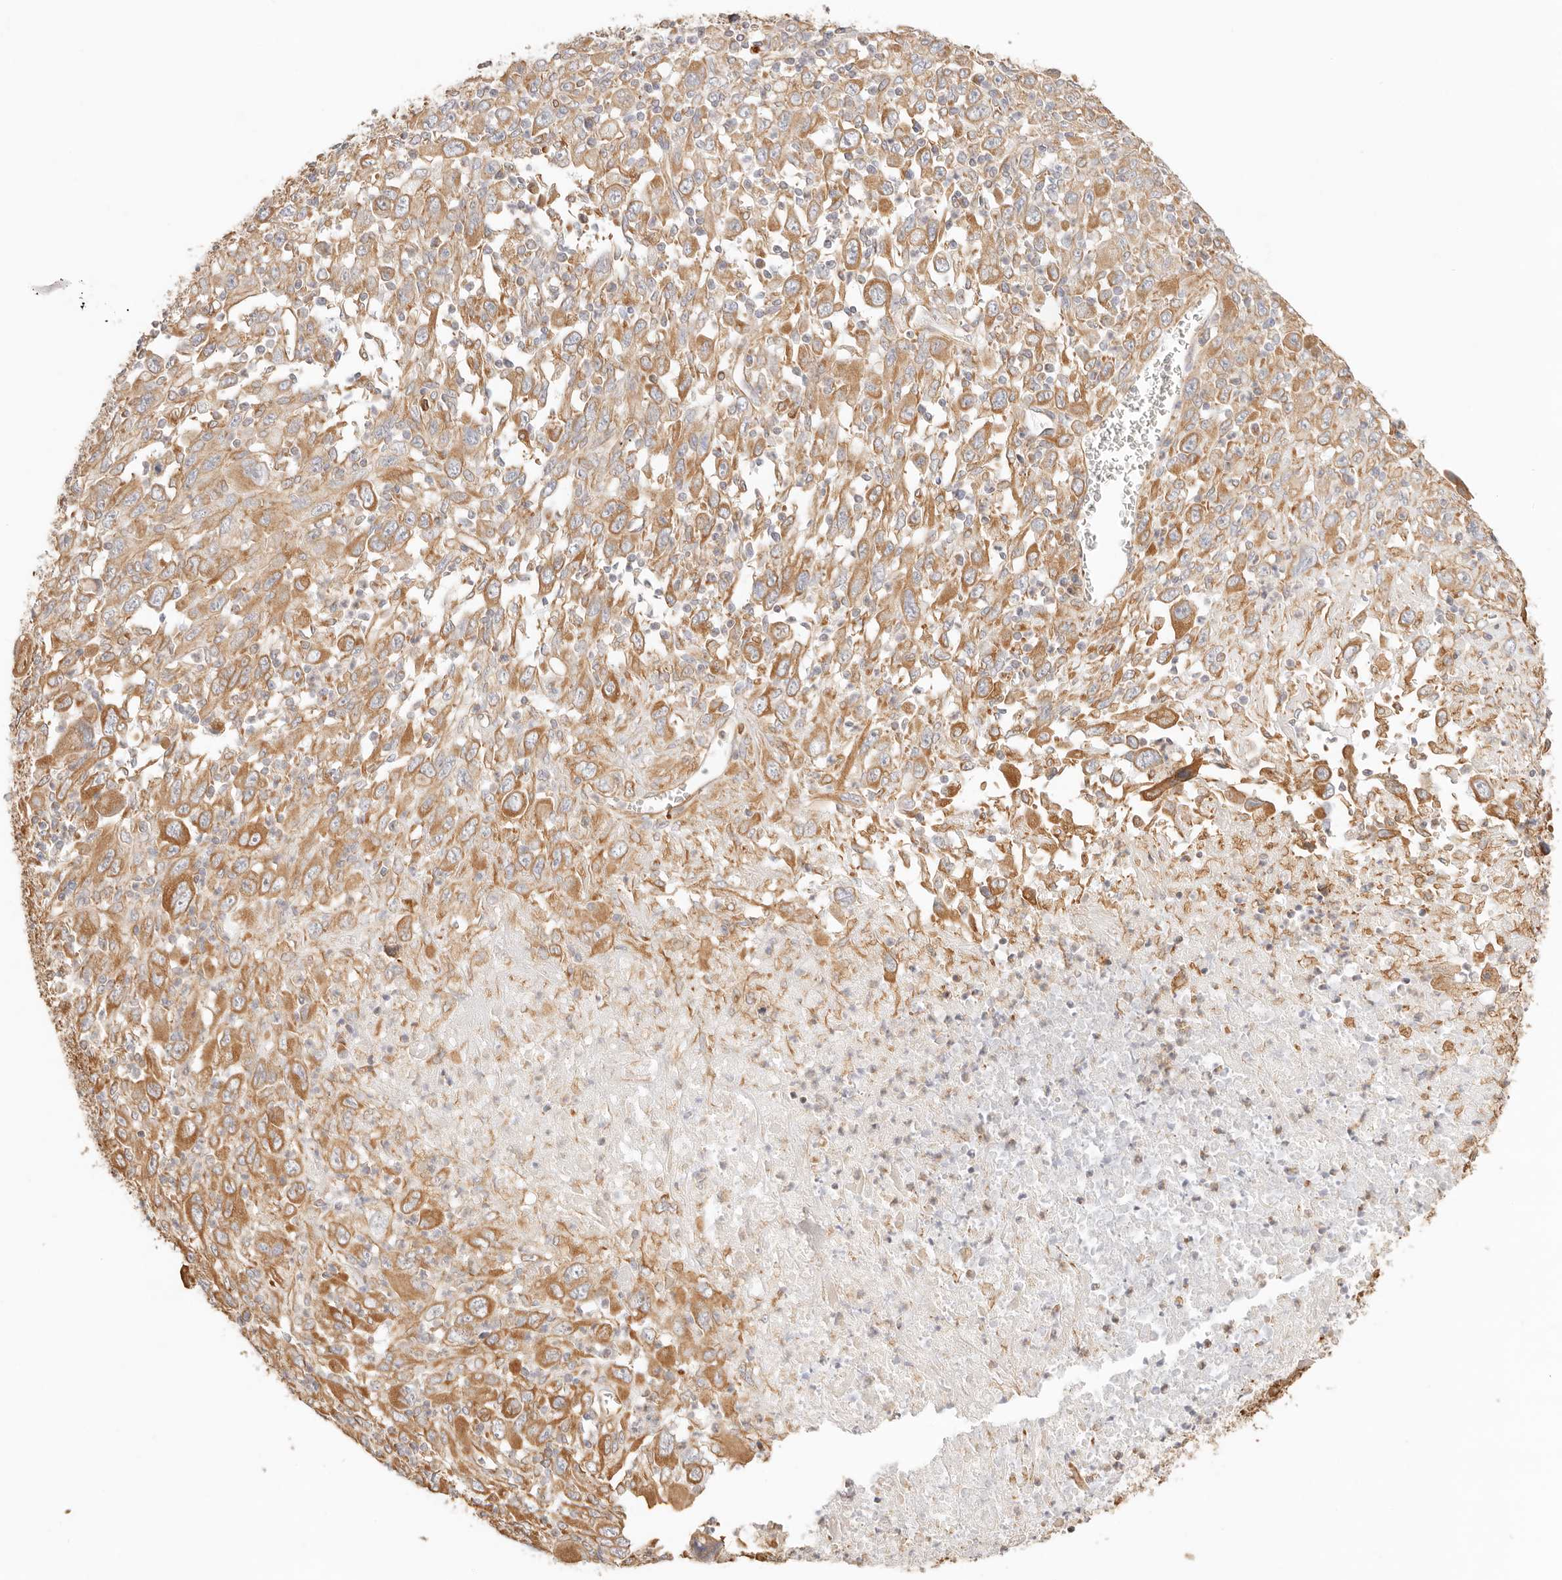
{"staining": {"intensity": "moderate", "quantity": ">75%", "location": "cytoplasmic/membranous"}, "tissue": "melanoma", "cell_type": "Tumor cells", "image_type": "cancer", "snomed": [{"axis": "morphology", "description": "Malignant melanoma, Metastatic site"}, {"axis": "topography", "description": "Skin"}], "caption": "A brown stain shows moderate cytoplasmic/membranous positivity of a protein in malignant melanoma (metastatic site) tumor cells.", "gene": "ZC3H11A", "patient": {"sex": "female", "age": 56}}